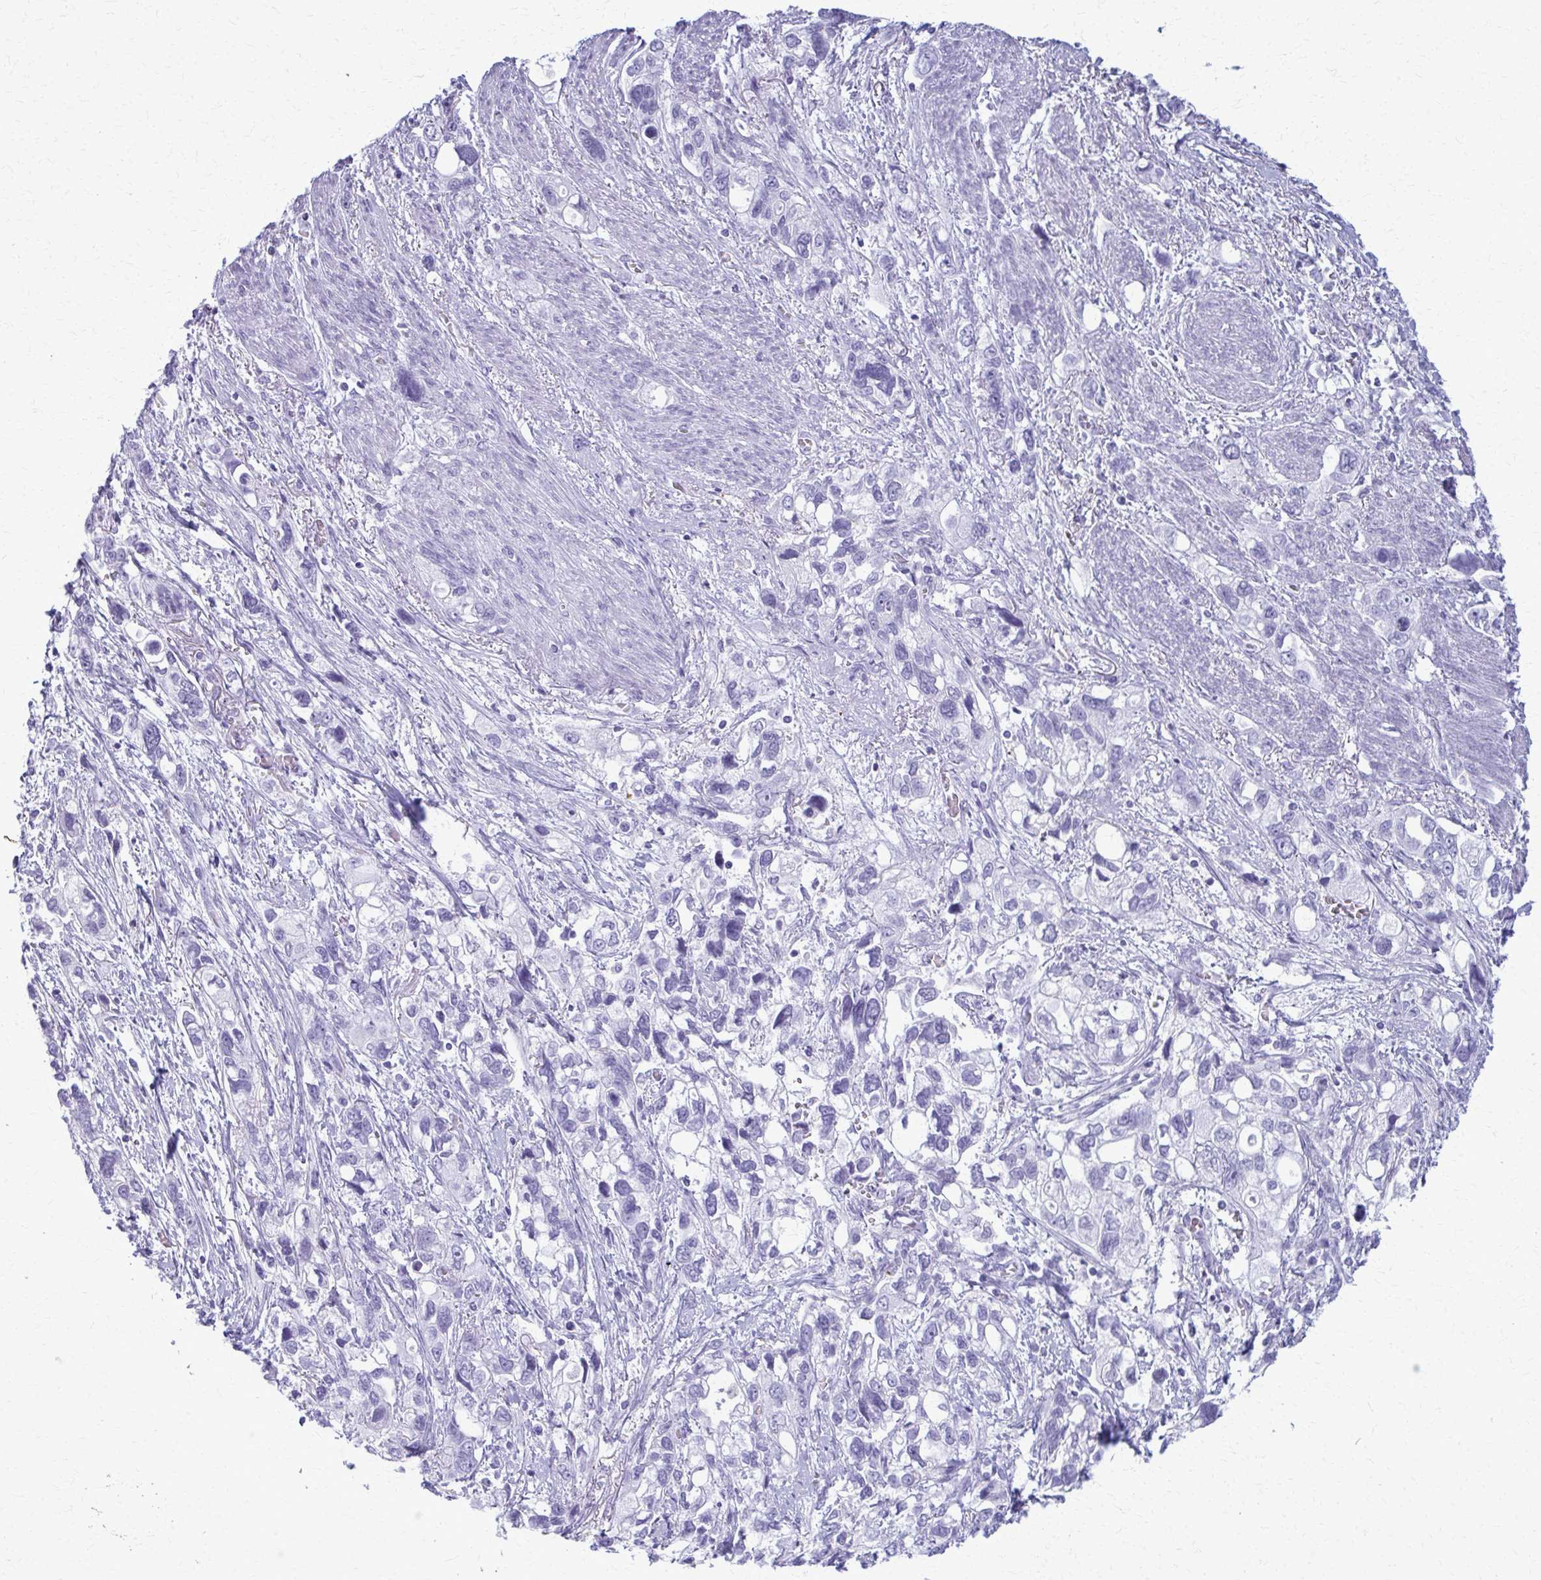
{"staining": {"intensity": "negative", "quantity": "none", "location": "none"}, "tissue": "stomach cancer", "cell_type": "Tumor cells", "image_type": "cancer", "snomed": [{"axis": "morphology", "description": "Adenocarcinoma, NOS"}, {"axis": "topography", "description": "Stomach, upper"}], "caption": "Immunohistochemistry micrograph of stomach cancer stained for a protein (brown), which shows no expression in tumor cells. The staining was performed using DAB to visualize the protein expression in brown, while the nuclei were stained in blue with hematoxylin (Magnification: 20x).", "gene": "ACSM2B", "patient": {"sex": "female", "age": 81}}